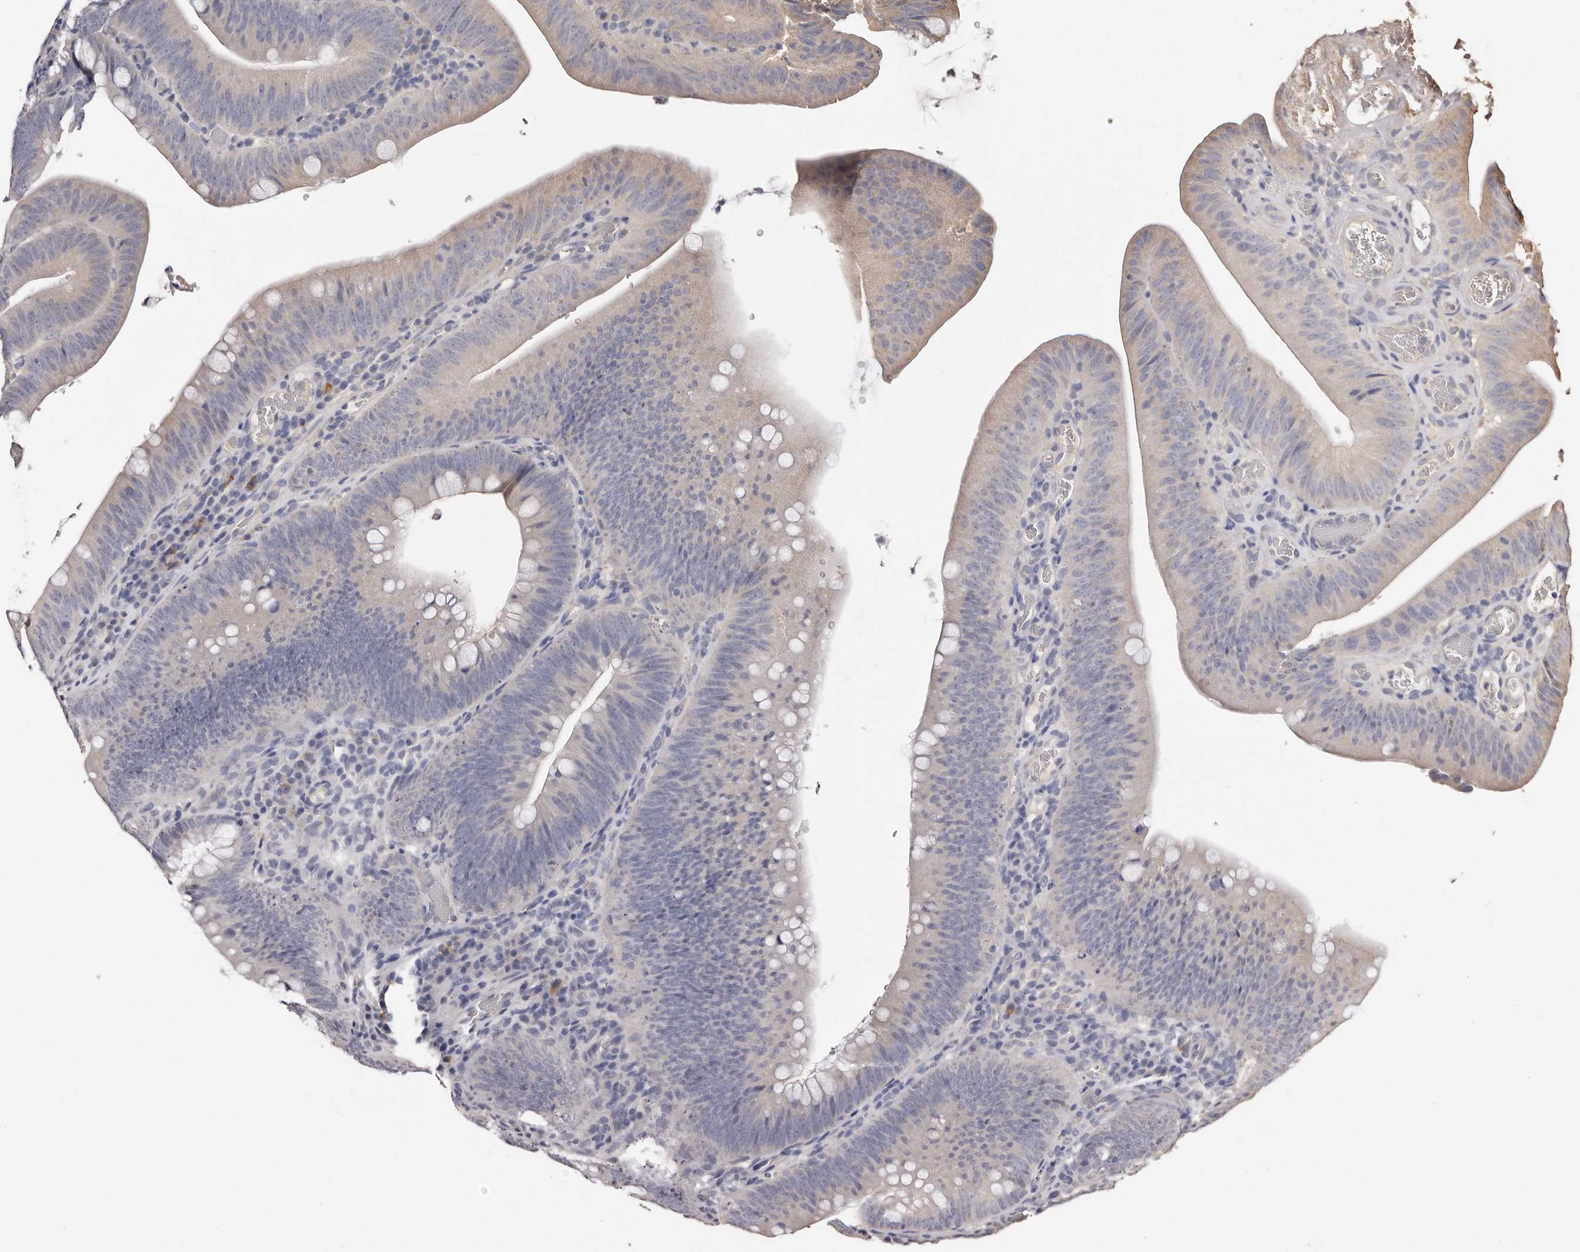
{"staining": {"intensity": "negative", "quantity": "none", "location": "none"}, "tissue": "colorectal cancer", "cell_type": "Tumor cells", "image_type": "cancer", "snomed": [{"axis": "morphology", "description": "Normal tissue, NOS"}, {"axis": "topography", "description": "Colon"}], "caption": "High magnification brightfield microscopy of colorectal cancer stained with DAB (3,3'-diaminobenzidine) (brown) and counterstained with hematoxylin (blue): tumor cells show no significant staining.", "gene": "ETNK1", "patient": {"sex": "female", "age": 82}}